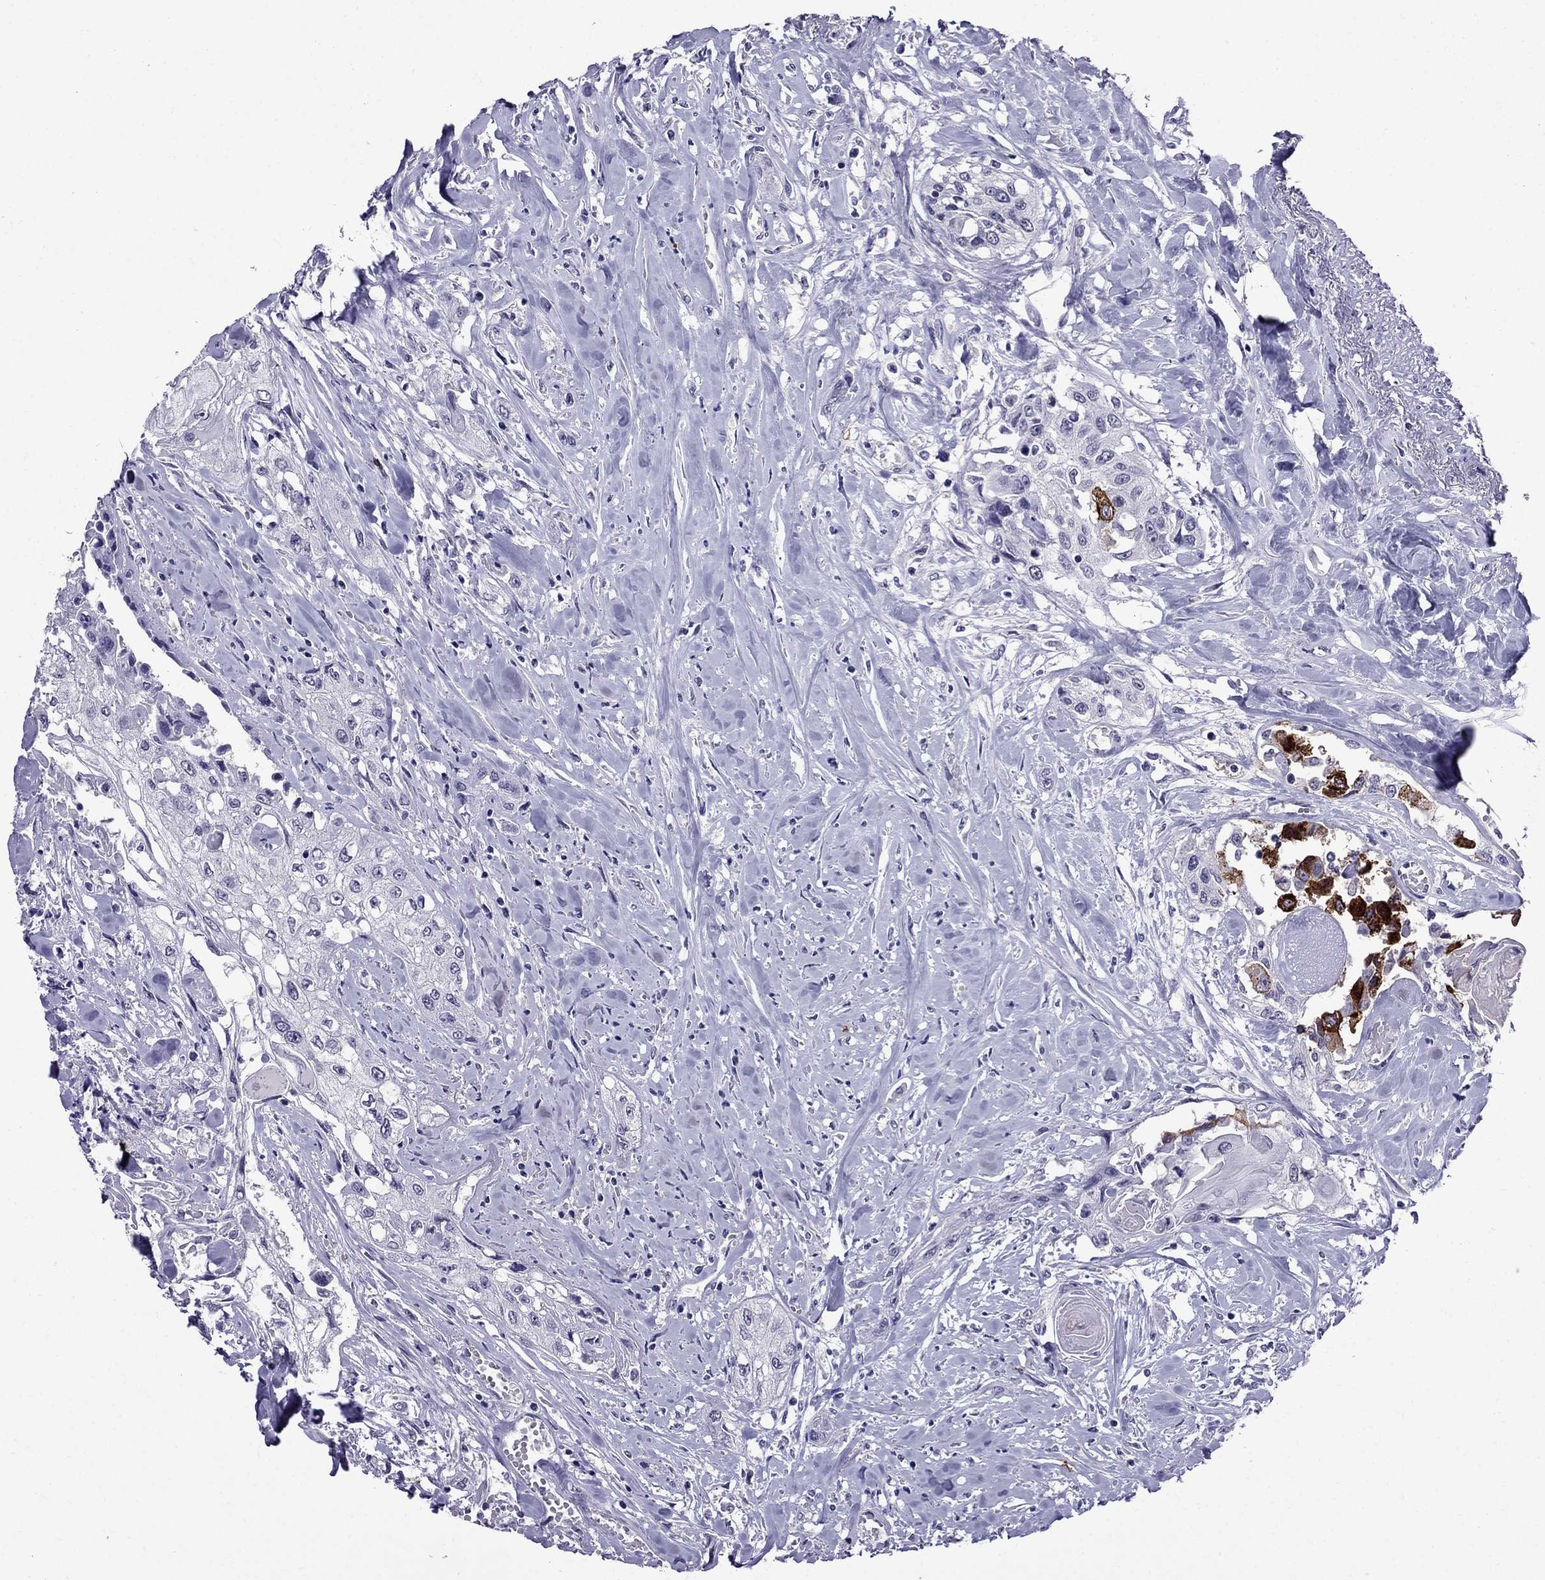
{"staining": {"intensity": "negative", "quantity": "none", "location": "none"}, "tissue": "head and neck cancer", "cell_type": "Tumor cells", "image_type": "cancer", "snomed": [{"axis": "morphology", "description": "Normal tissue, NOS"}, {"axis": "morphology", "description": "Squamous cell carcinoma, NOS"}, {"axis": "topography", "description": "Oral tissue"}, {"axis": "topography", "description": "Peripheral nerve tissue"}, {"axis": "topography", "description": "Head-Neck"}], "caption": "The image exhibits no staining of tumor cells in head and neck squamous cell carcinoma. (Brightfield microscopy of DAB (3,3'-diaminobenzidine) immunohistochemistry (IHC) at high magnification).", "gene": "OLFM4", "patient": {"sex": "female", "age": 59}}